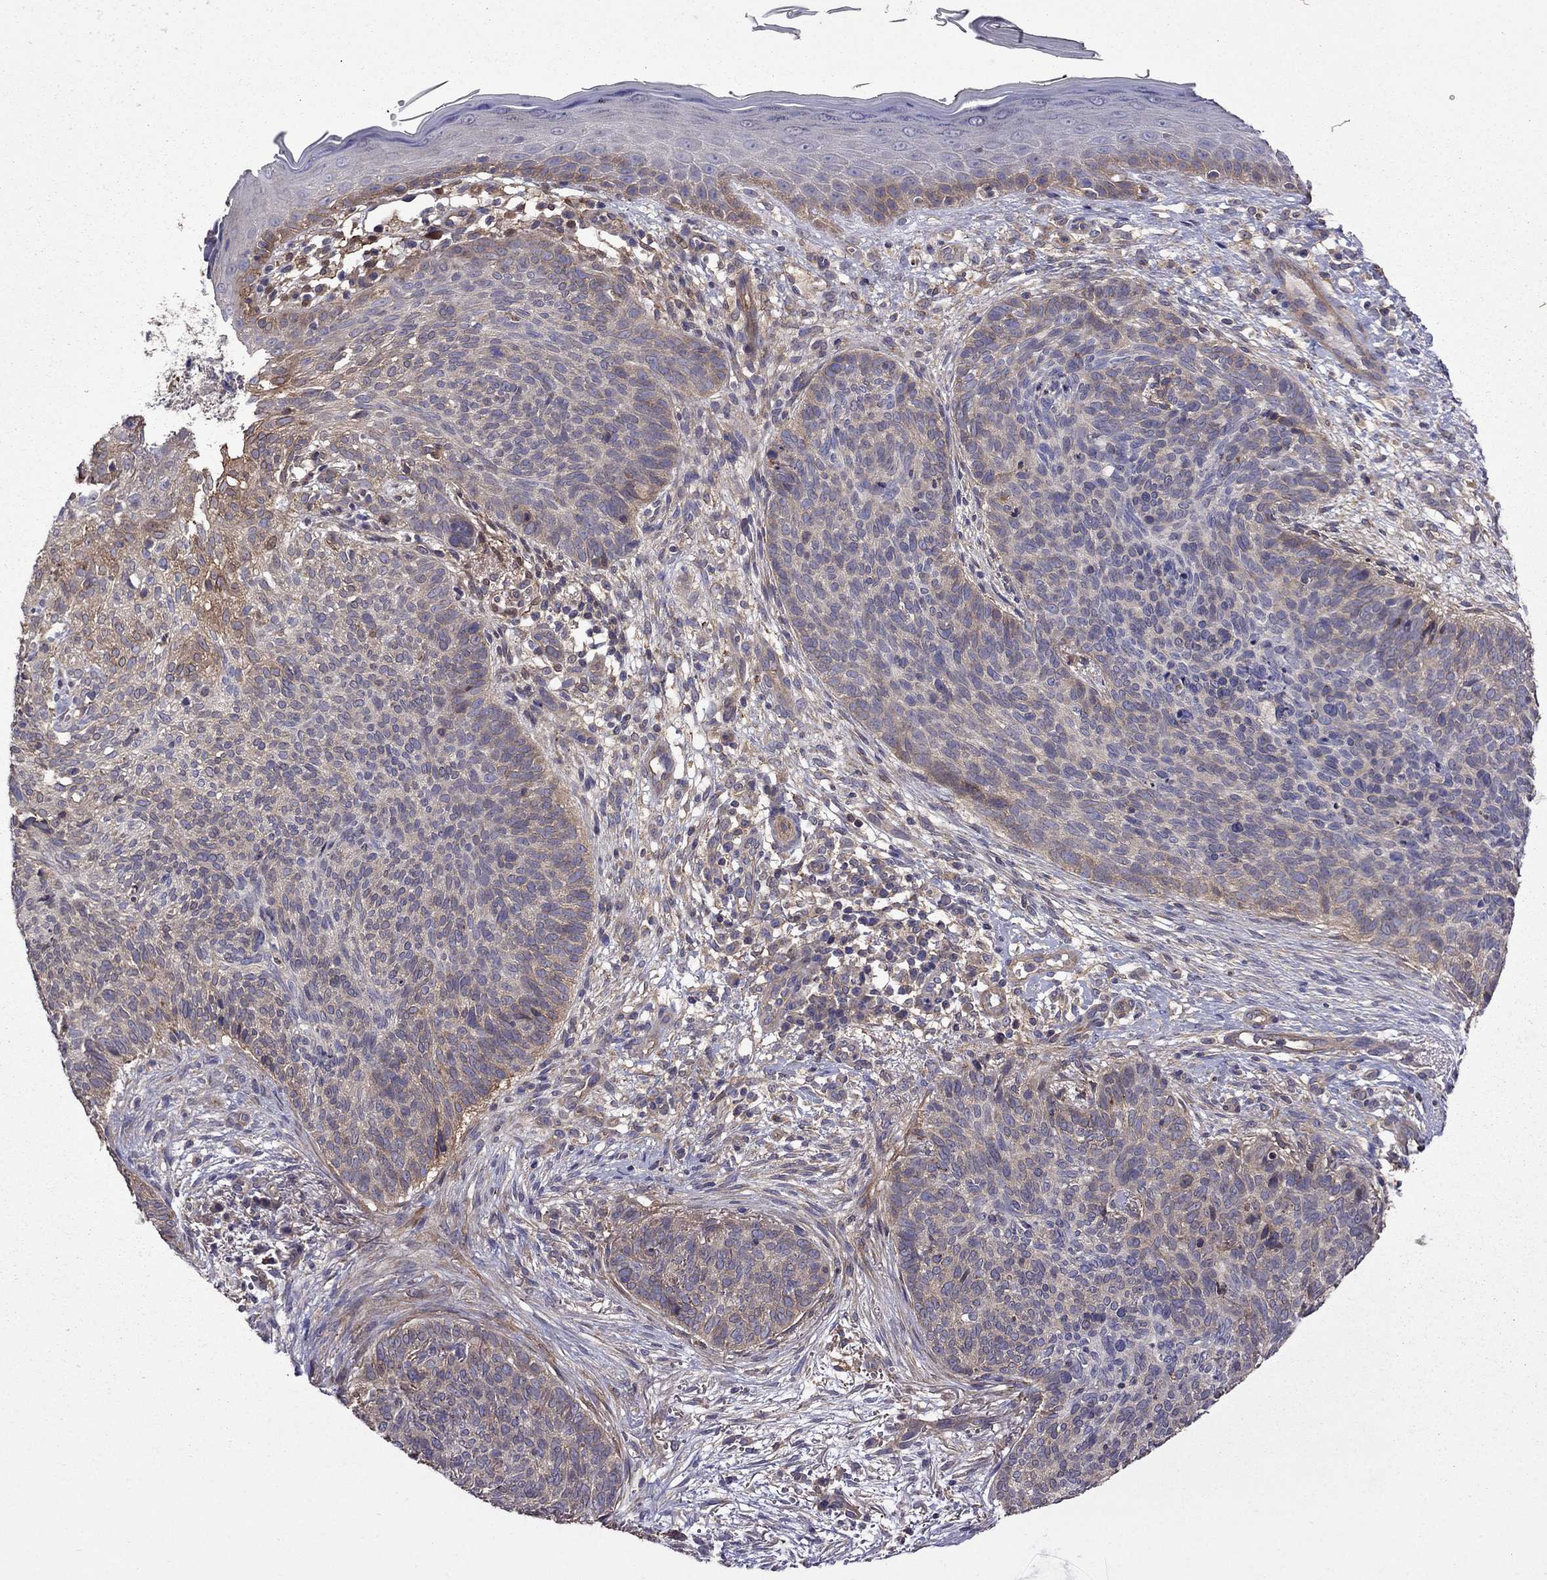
{"staining": {"intensity": "weak", "quantity": "25%-75%", "location": "cytoplasmic/membranous"}, "tissue": "skin cancer", "cell_type": "Tumor cells", "image_type": "cancer", "snomed": [{"axis": "morphology", "description": "Basal cell carcinoma"}, {"axis": "topography", "description": "Skin"}], "caption": "Human skin cancer (basal cell carcinoma) stained for a protein (brown) demonstrates weak cytoplasmic/membranous positive staining in approximately 25%-75% of tumor cells.", "gene": "ITGB1", "patient": {"sex": "male", "age": 64}}